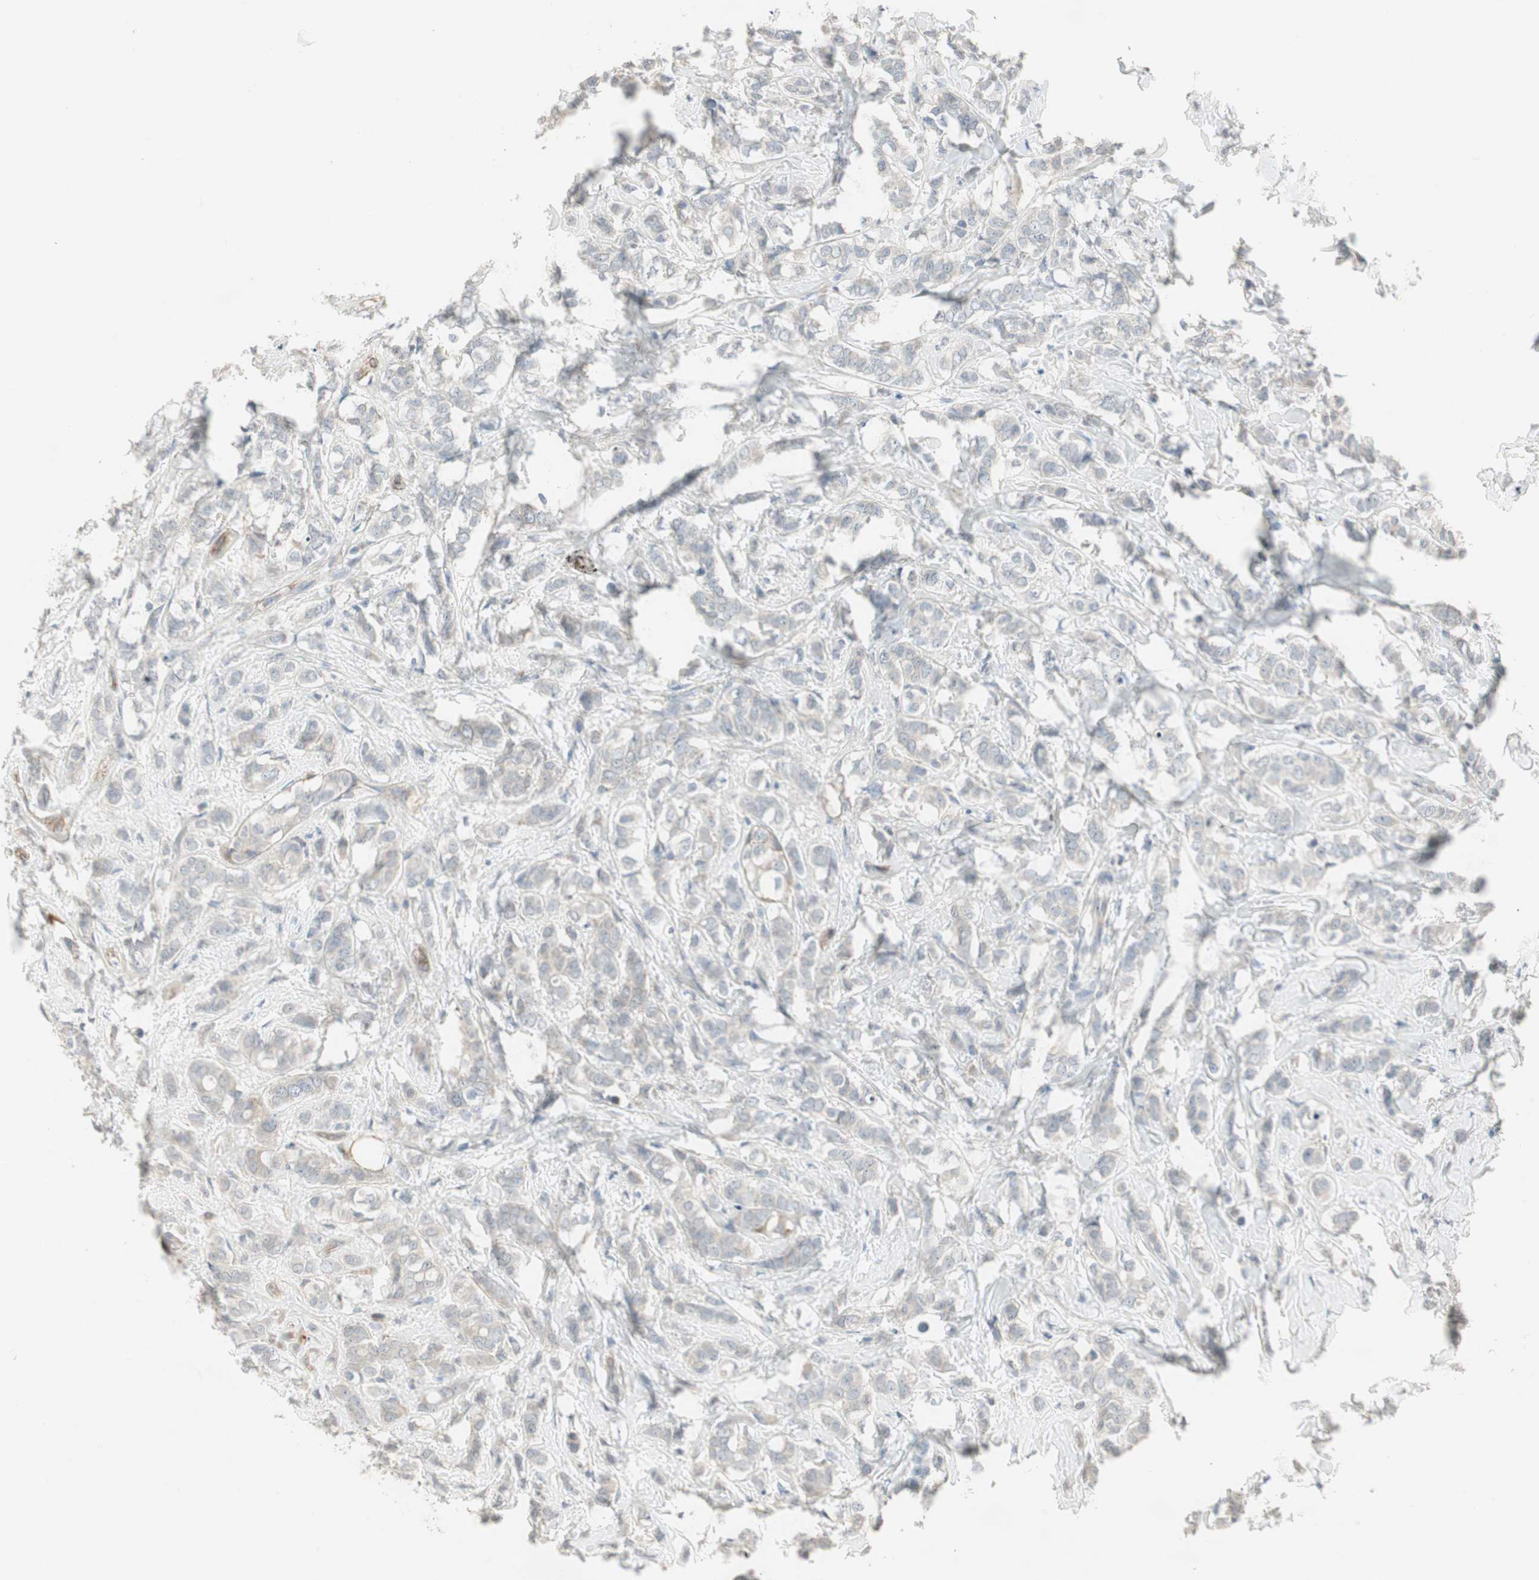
{"staining": {"intensity": "weak", "quantity": ">75%", "location": "cytoplasmic/membranous"}, "tissue": "breast cancer", "cell_type": "Tumor cells", "image_type": "cancer", "snomed": [{"axis": "morphology", "description": "Lobular carcinoma"}, {"axis": "topography", "description": "Breast"}], "caption": "Breast cancer stained for a protein (brown) displays weak cytoplasmic/membranous positive staining in approximately >75% of tumor cells.", "gene": "ZFP36", "patient": {"sex": "female", "age": 60}}